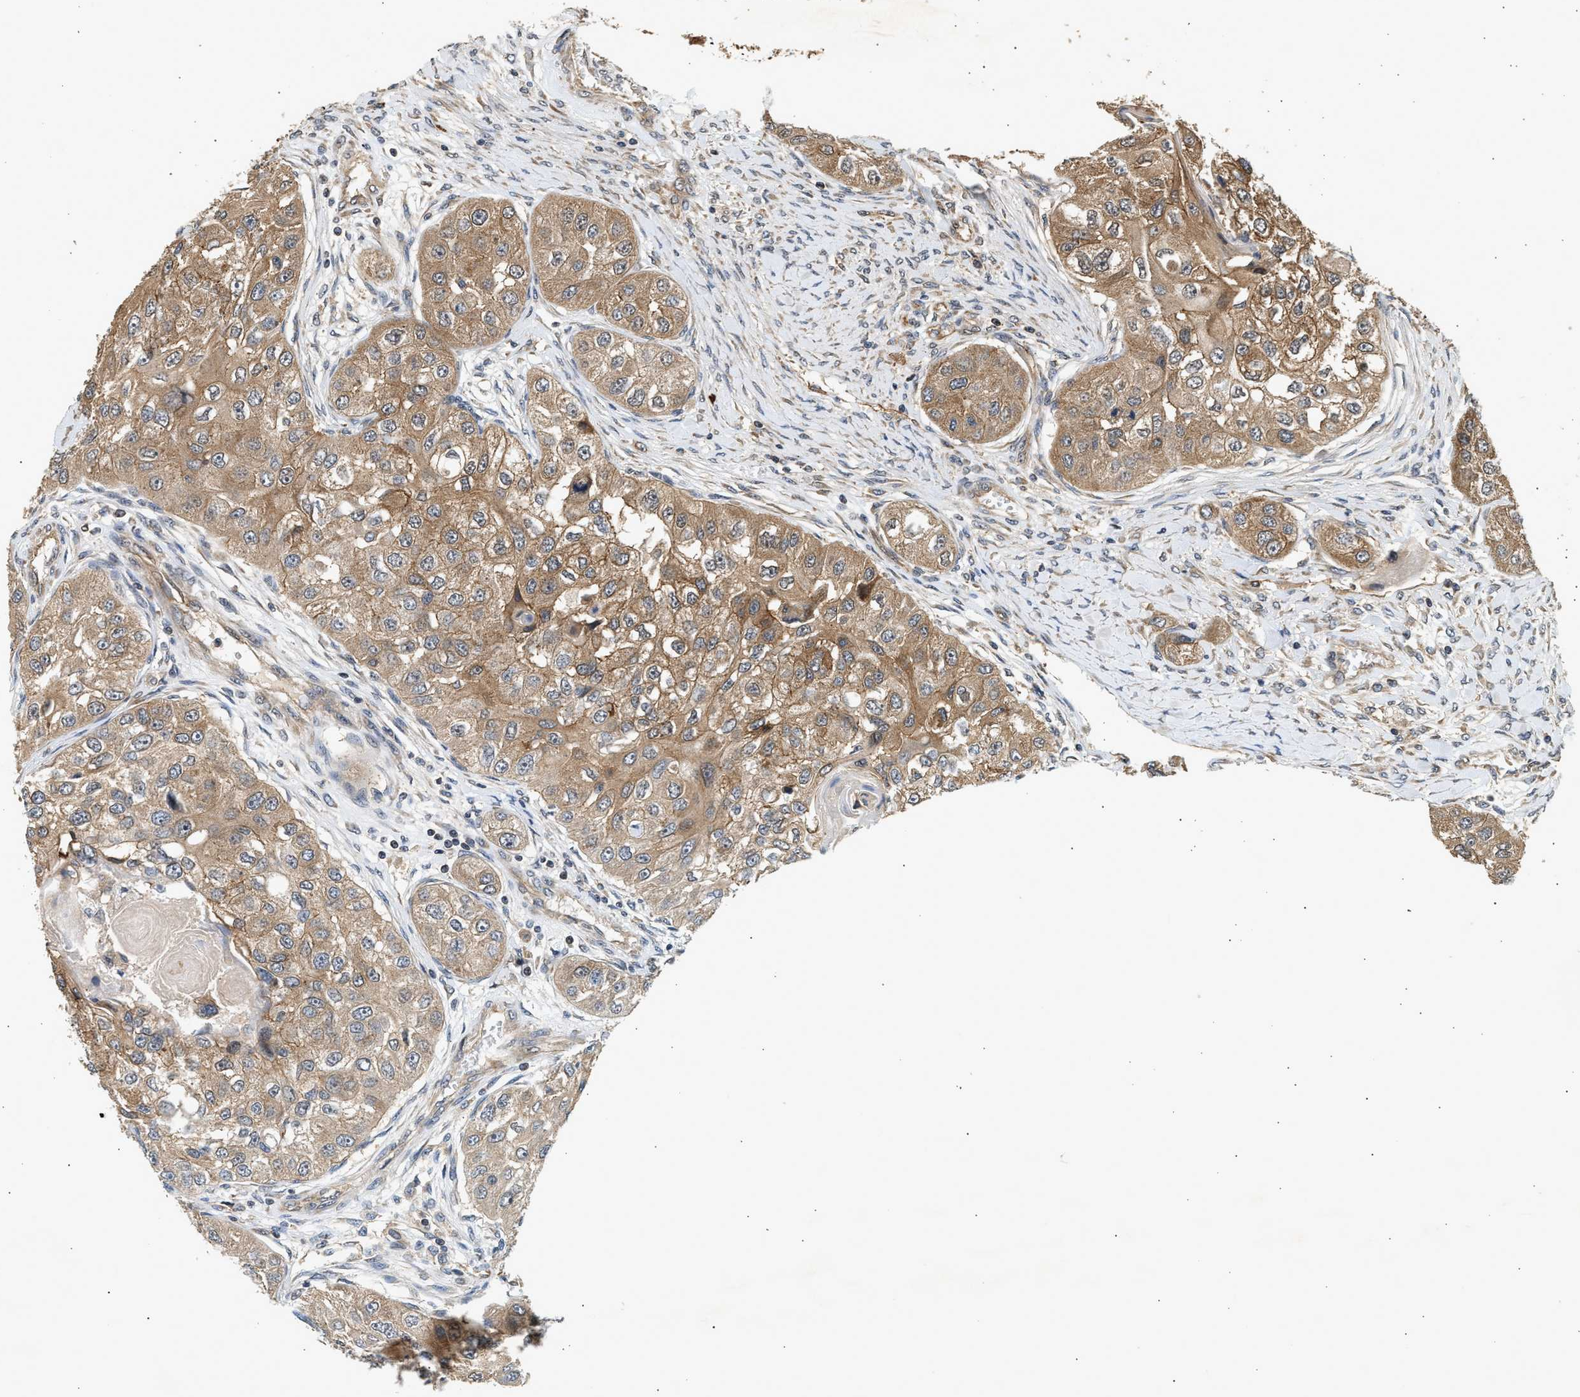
{"staining": {"intensity": "moderate", "quantity": ">75%", "location": "cytoplasmic/membranous"}, "tissue": "head and neck cancer", "cell_type": "Tumor cells", "image_type": "cancer", "snomed": [{"axis": "morphology", "description": "Normal tissue, NOS"}, {"axis": "morphology", "description": "Squamous cell carcinoma, NOS"}, {"axis": "topography", "description": "Skeletal muscle"}, {"axis": "topography", "description": "Head-Neck"}], "caption": "Immunohistochemistry (DAB) staining of human head and neck squamous cell carcinoma displays moderate cytoplasmic/membranous protein expression in about >75% of tumor cells.", "gene": "DUSP14", "patient": {"sex": "male", "age": 51}}